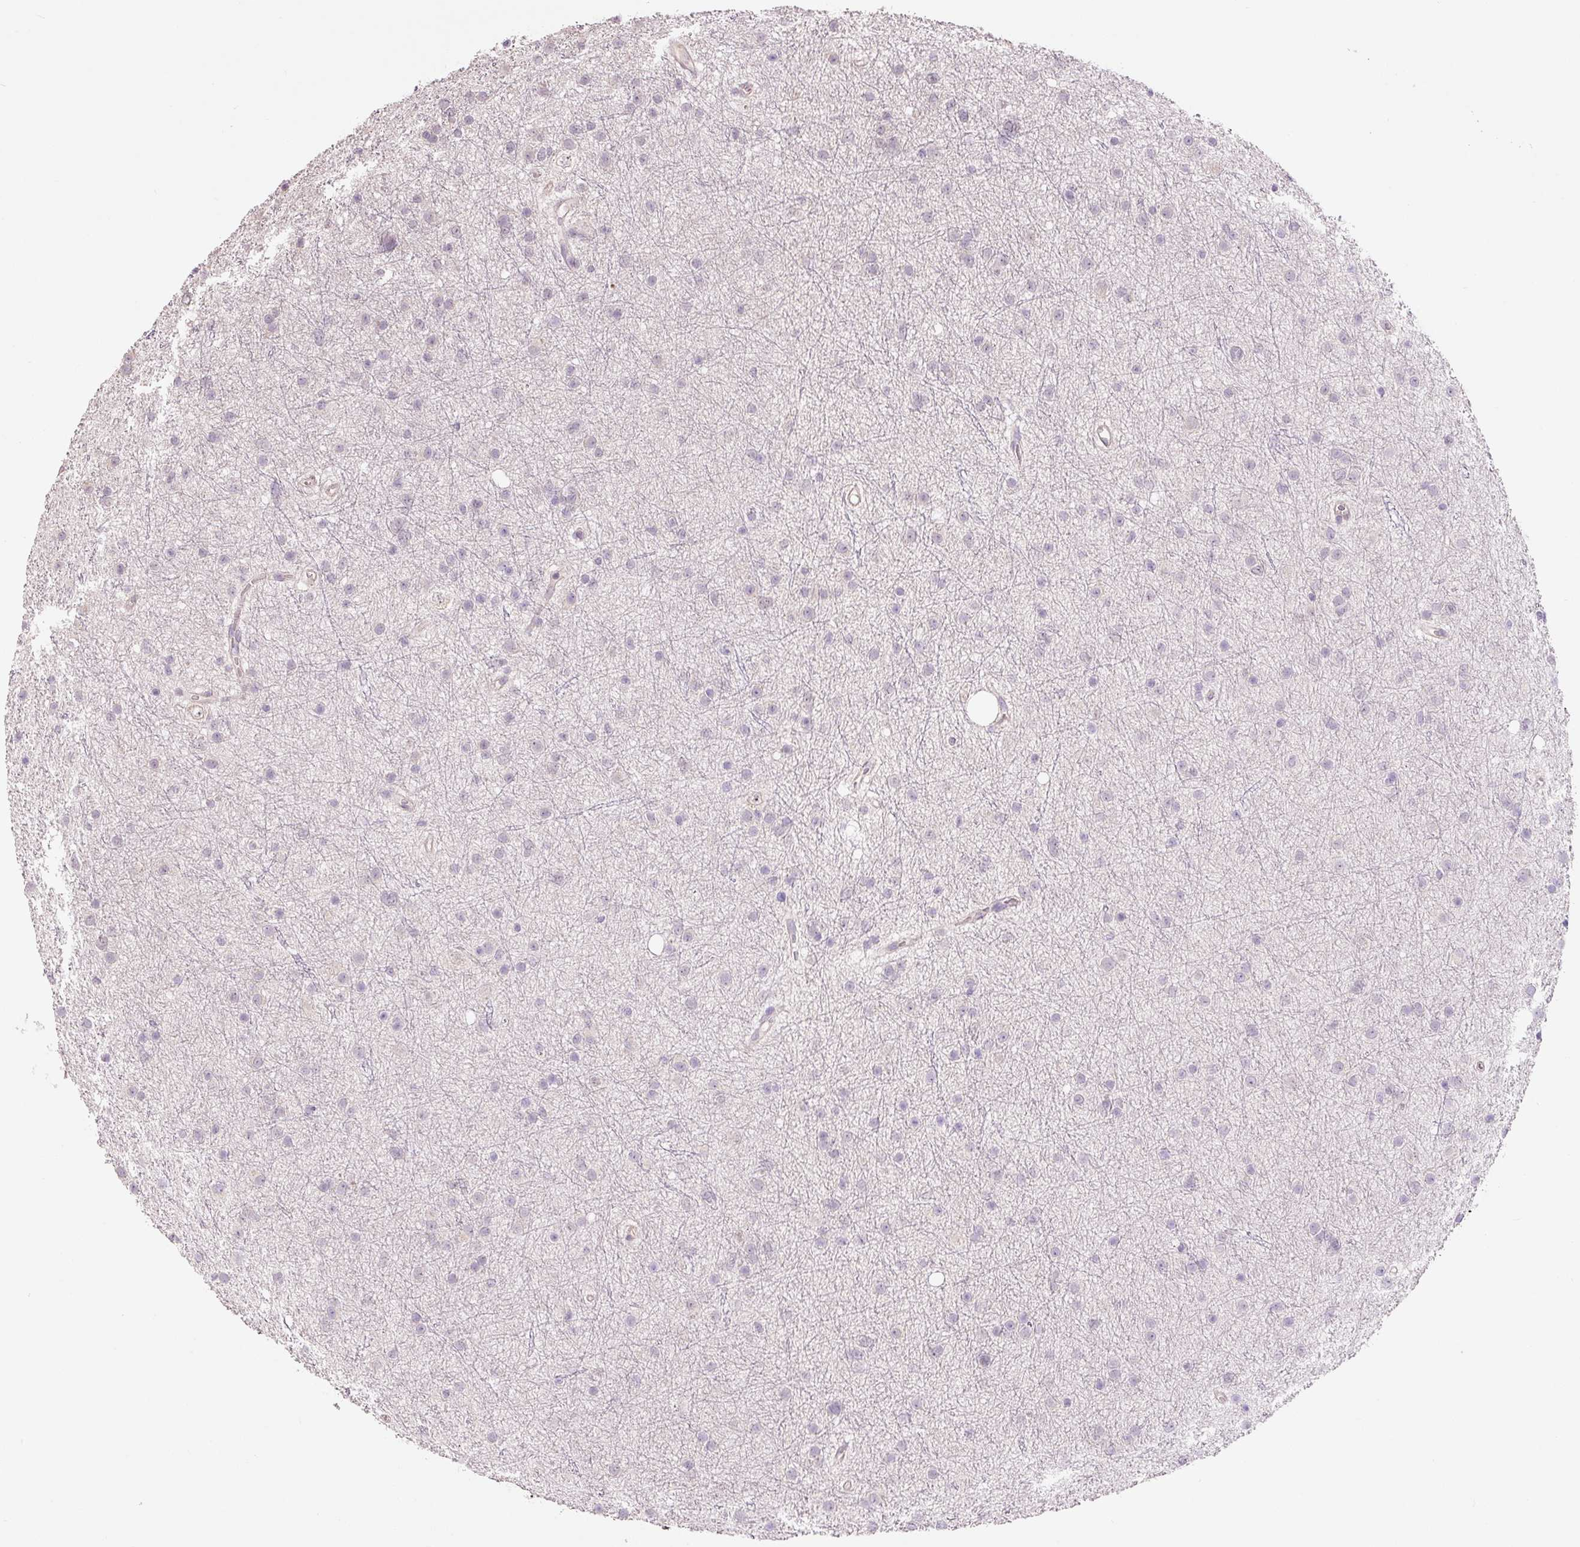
{"staining": {"intensity": "negative", "quantity": "none", "location": "none"}, "tissue": "glioma", "cell_type": "Tumor cells", "image_type": "cancer", "snomed": [{"axis": "morphology", "description": "Glioma, malignant, Low grade"}, {"axis": "topography", "description": "Cerebral cortex"}], "caption": "Glioma was stained to show a protein in brown. There is no significant expression in tumor cells.", "gene": "FBXL14", "patient": {"sex": "female", "age": 39}}